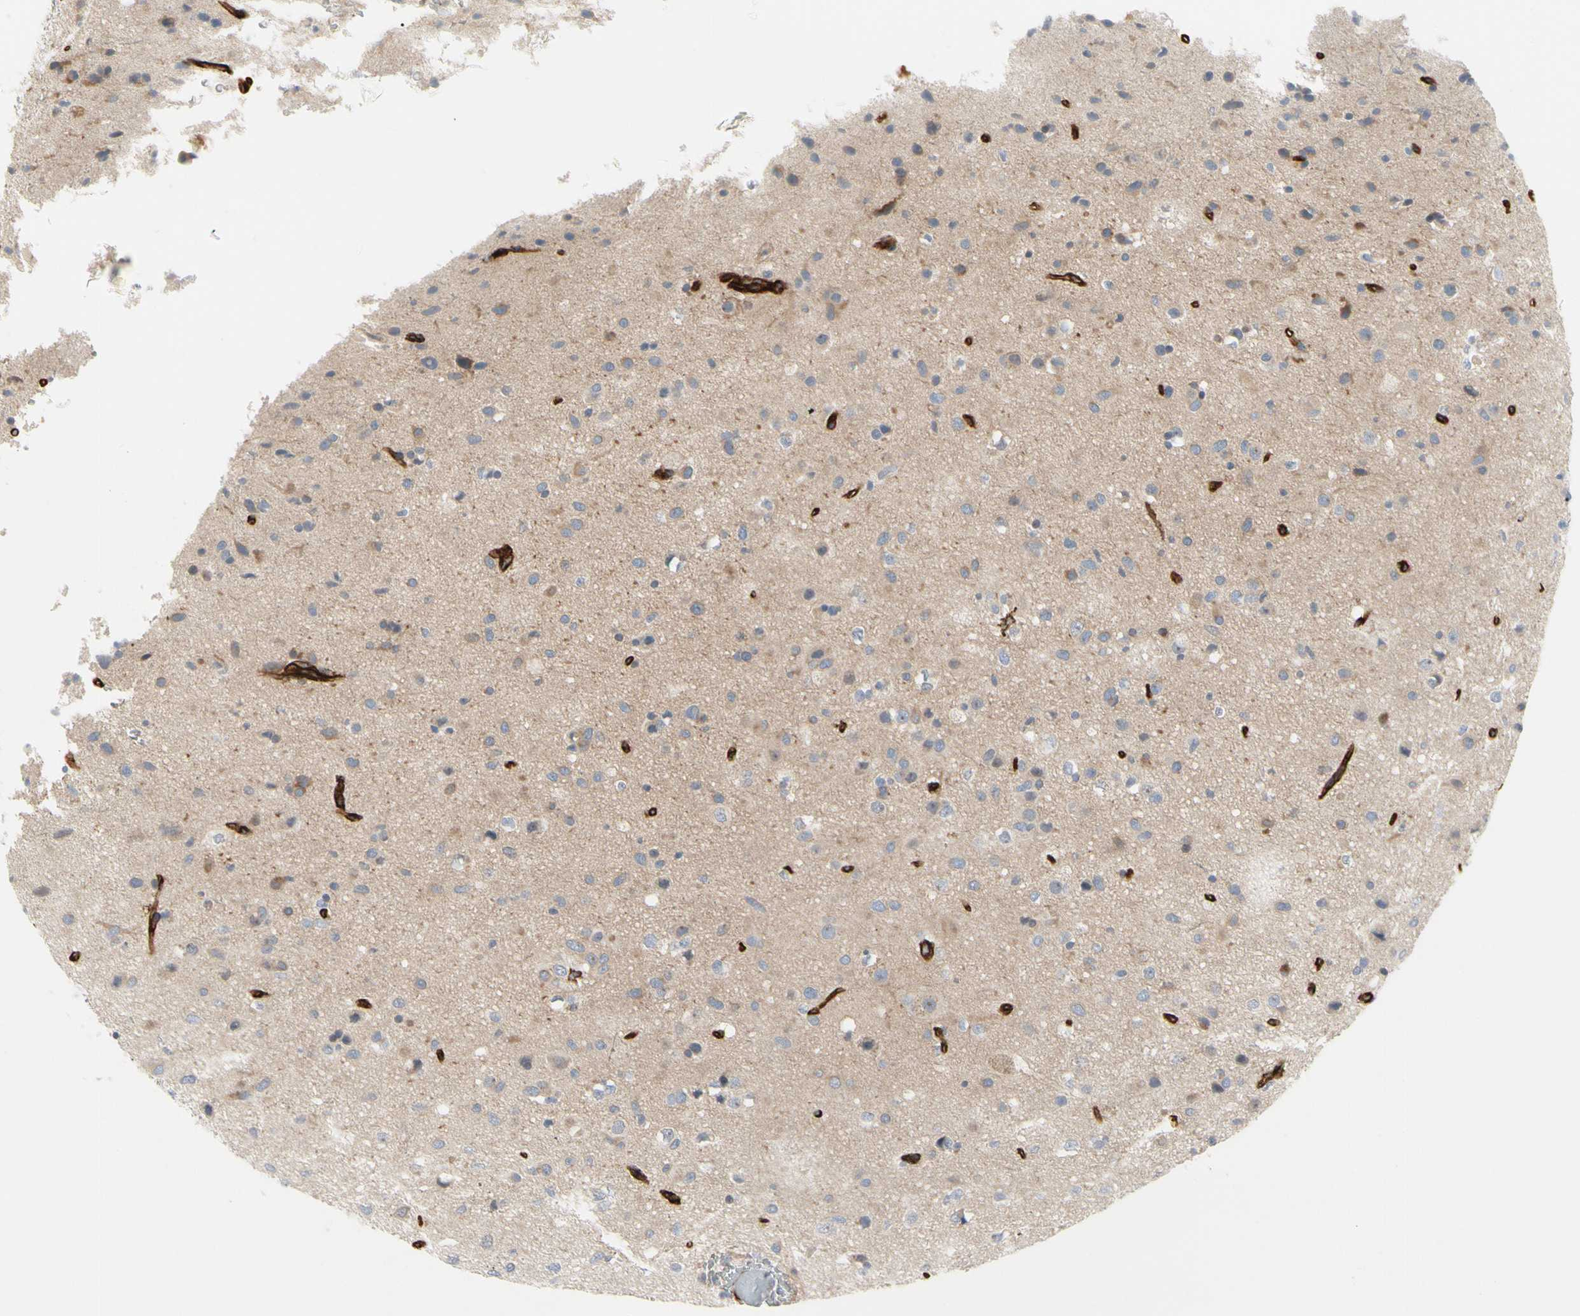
{"staining": {"intensity": "negative", "quantity": "none", "location": "none"}, "tissue": "glioma", "cell_type": "Tumor cells", "image_type": "cancer", "snomed": [{"axis": "morphology", "description": "Glioma, malignant, Low grade"}, {"axis": "topography", "description": "Brain"}], "caption": "The micrograph displays no staining of tumor cells in glioma.", "gene": "GGT5", "patient": {"sex": "male", "age": 77}}